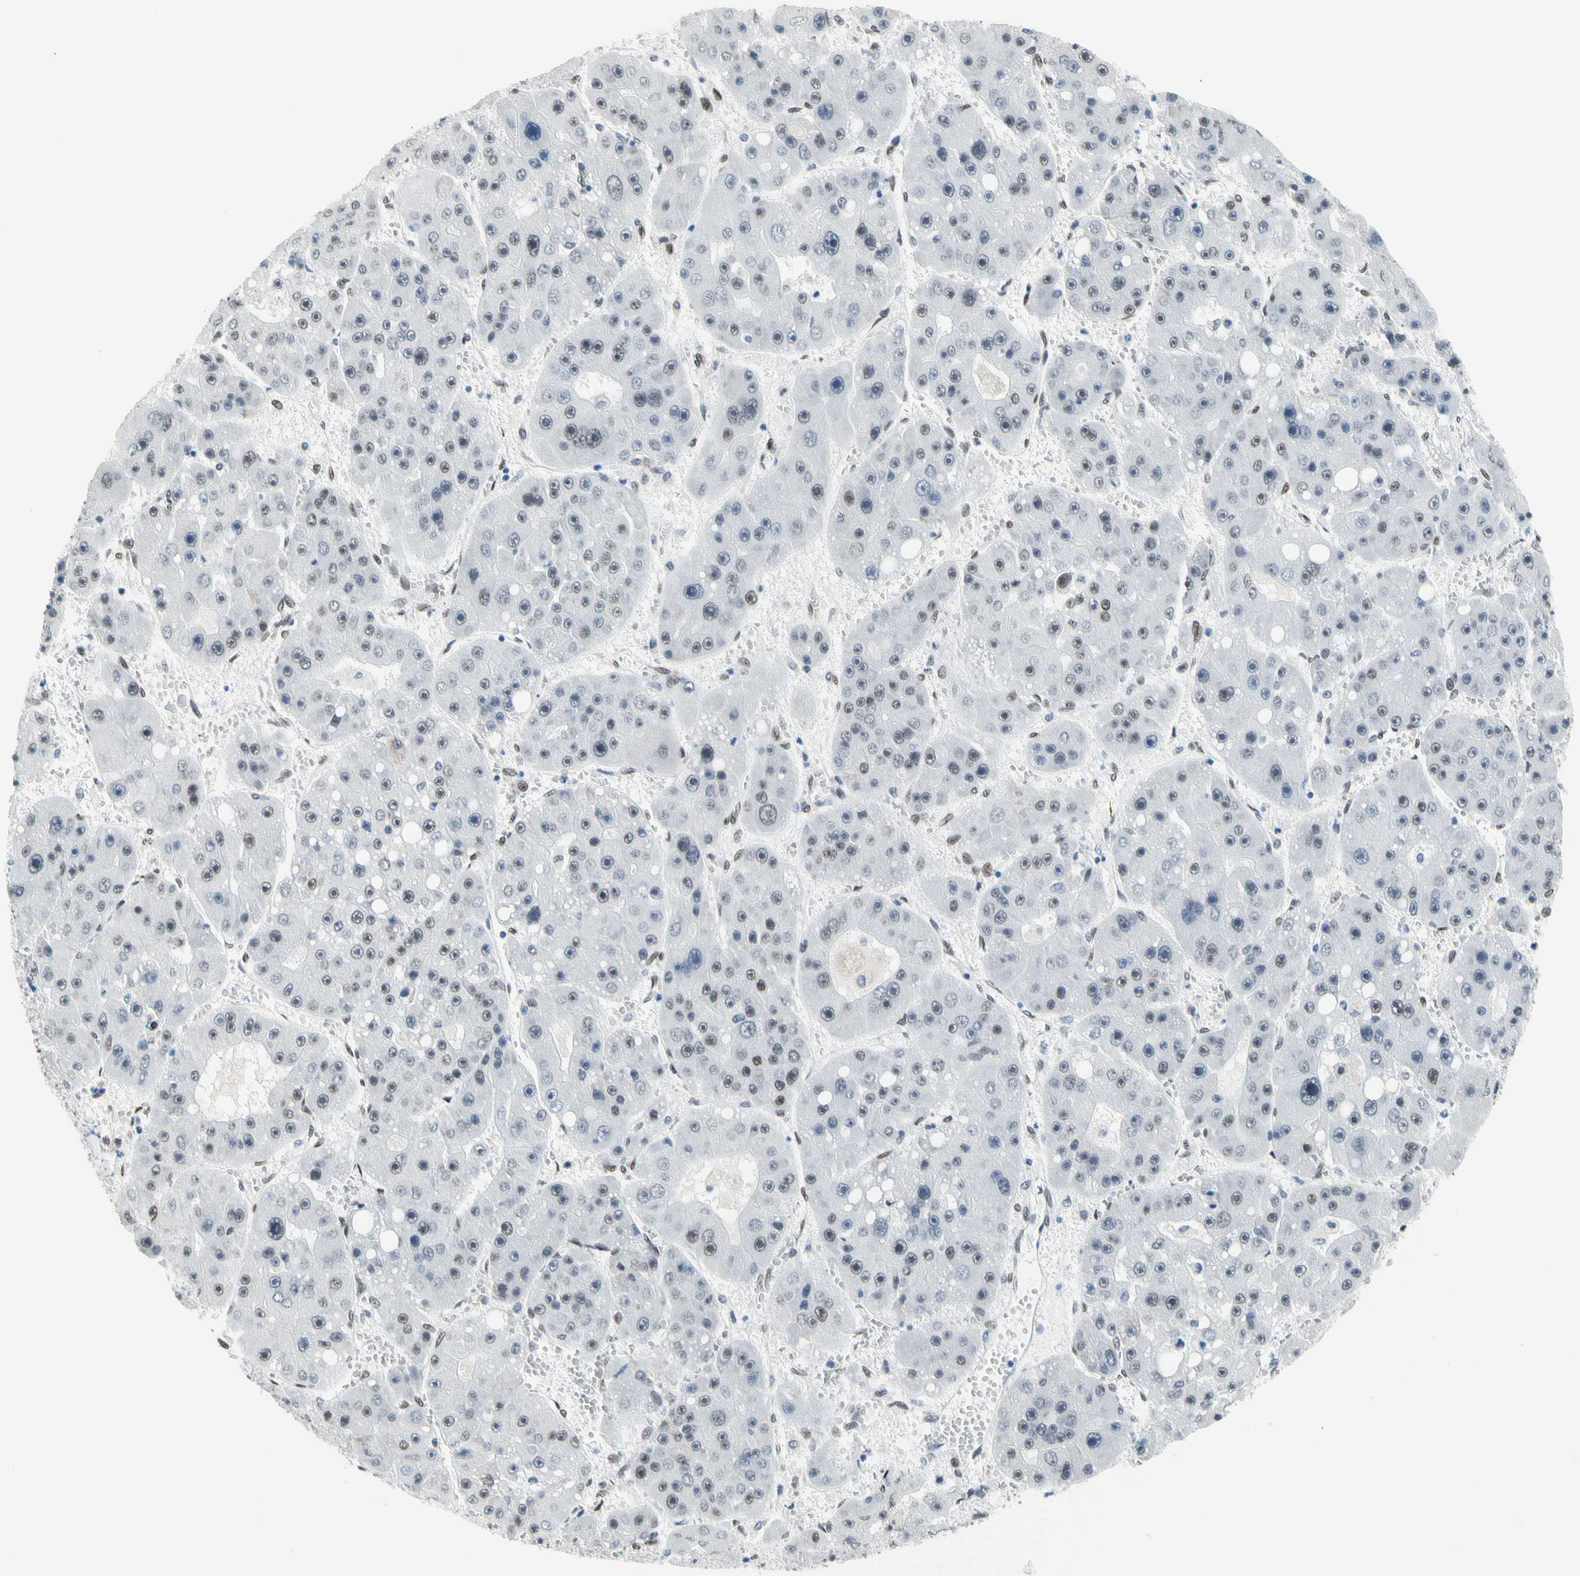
{"staining": {"intensity": "weak", "quantity": "<25%", "location": "nuclear"}, "tissue": "liver cancer", "cell_type": "Tumor cells", "image_type": "cancer", "snomed": [{"axis": "morphology", "description": "Carcinoma, Hepatocellular, NOS"}, {"axis": "topography", "description": "Liver"}], "caption": "DAB (3,3'-diaminobenzidine) immunohistochemical staining of liver hepatocellular carcinoma demonstrates no significant positivity in tumor cells.", "gene": "NFIA", "patient": {"sex": "female", "age": 61}}